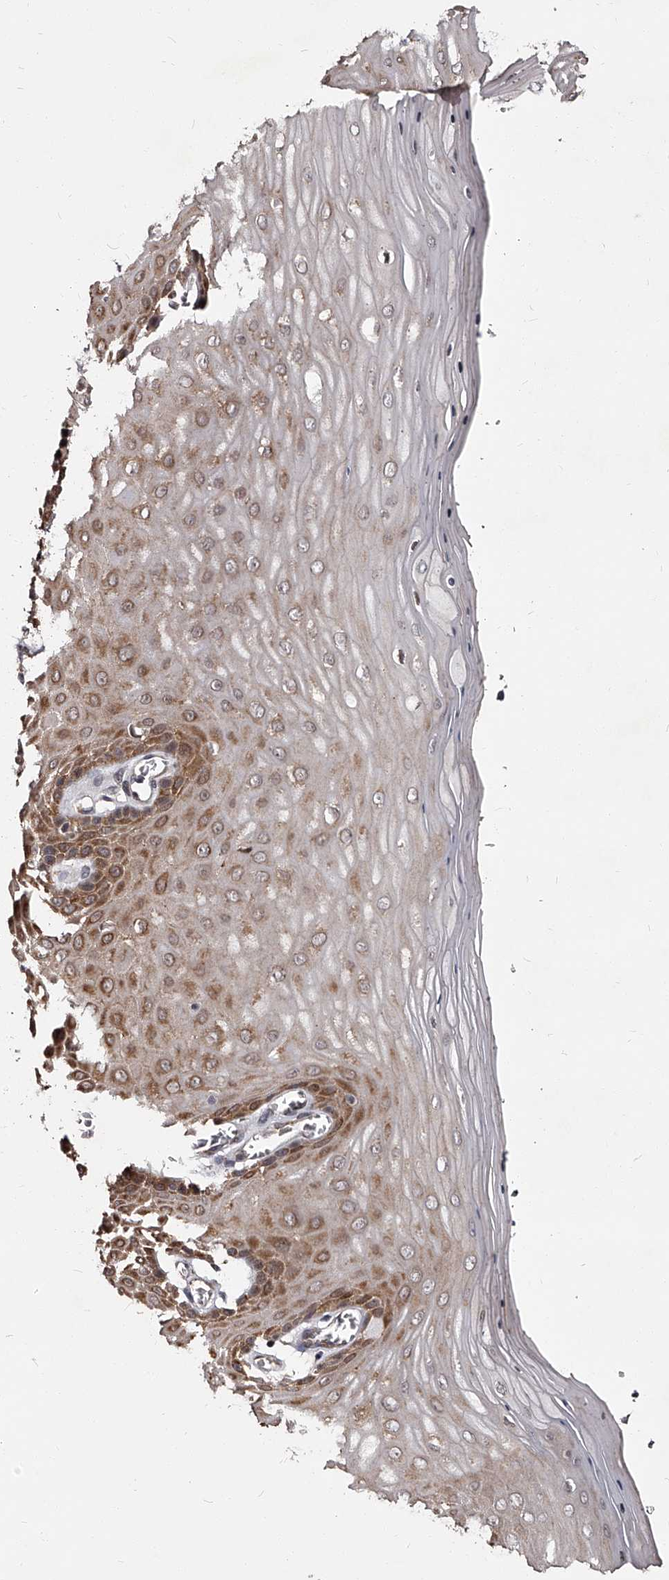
{"staining": {"intensity": "weak", "quantity": "<25%", "location": "cytoplasmic/membranous"}, "tissue": "cervix", "cell_type": "Glandular cells", "image_type": "normal", "snomed": [{"axis": "morphology", "description": "Normal tissue, NOS"}, {"axis": "topography", "description": "Cervix"}], "caption": "The immunohistochemistry image has no significant positivity in glandular cells of cervix. Nuclei are stained in blue.", "gene": "RSC1A1", "patient": {"sex": "female", "age": 55}}